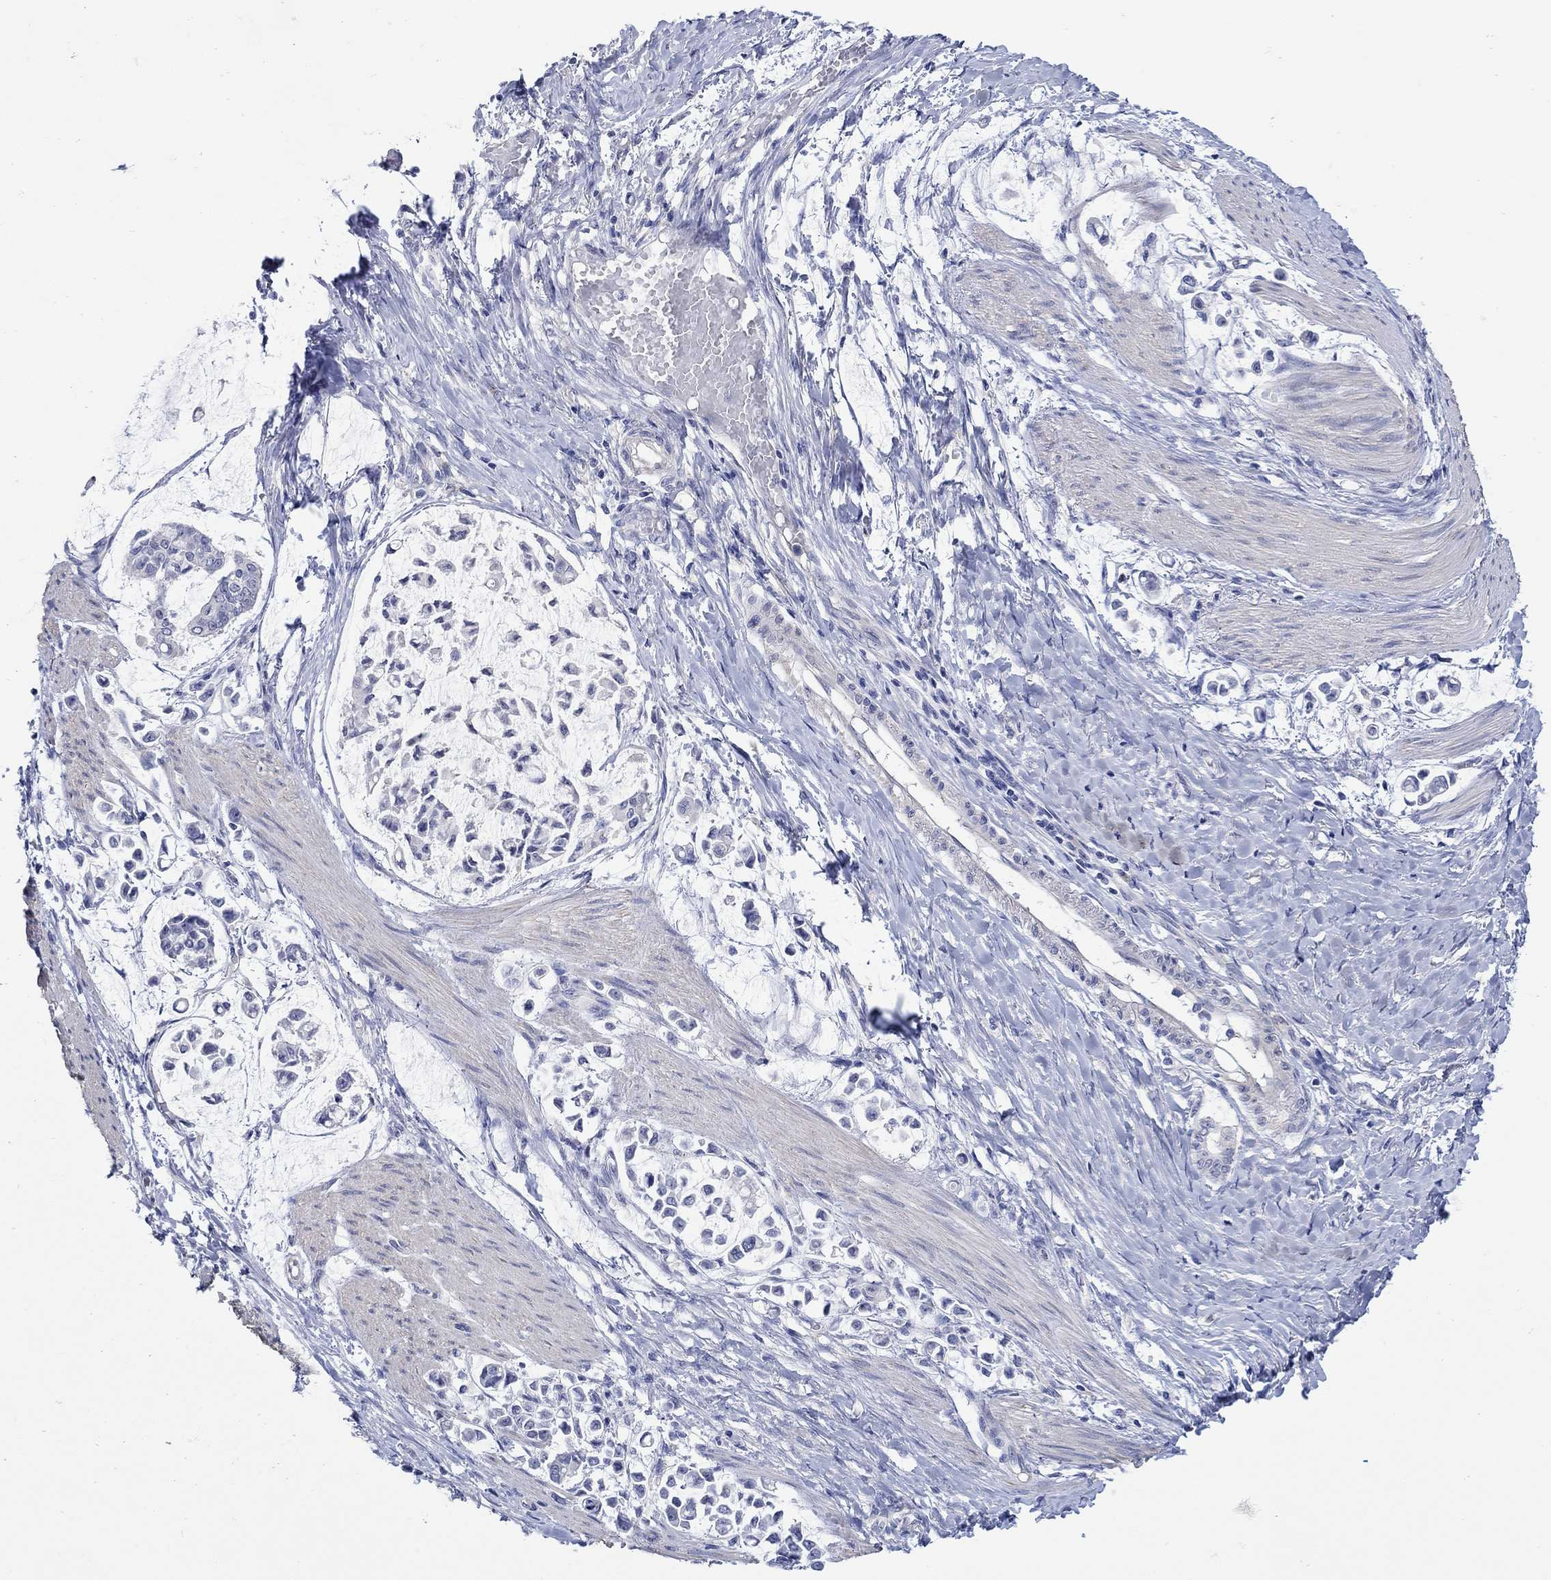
{"staining": {"intensity": "negative", "quantity": "none", "location": "none"}, "tissue": "stomach cancer", "cell_type": "Tumor cells", "image_type": "cancer", "snomed": [{"axis": "morphology", "description": "Adenocarcinoma, NOS"}, {"axis": "topography", "description": "Stomach"}], "caption": "An image of stomach cancer (adenocarcinoma) stained for a protein shows no brown staining in tumor cells. (DAB (3,3'-diaminobenzidine) IHC visualized using brightfield microscopy, high magnification).", "gene": "KRT222", "patient": {"sex": "male", "age": 82}}